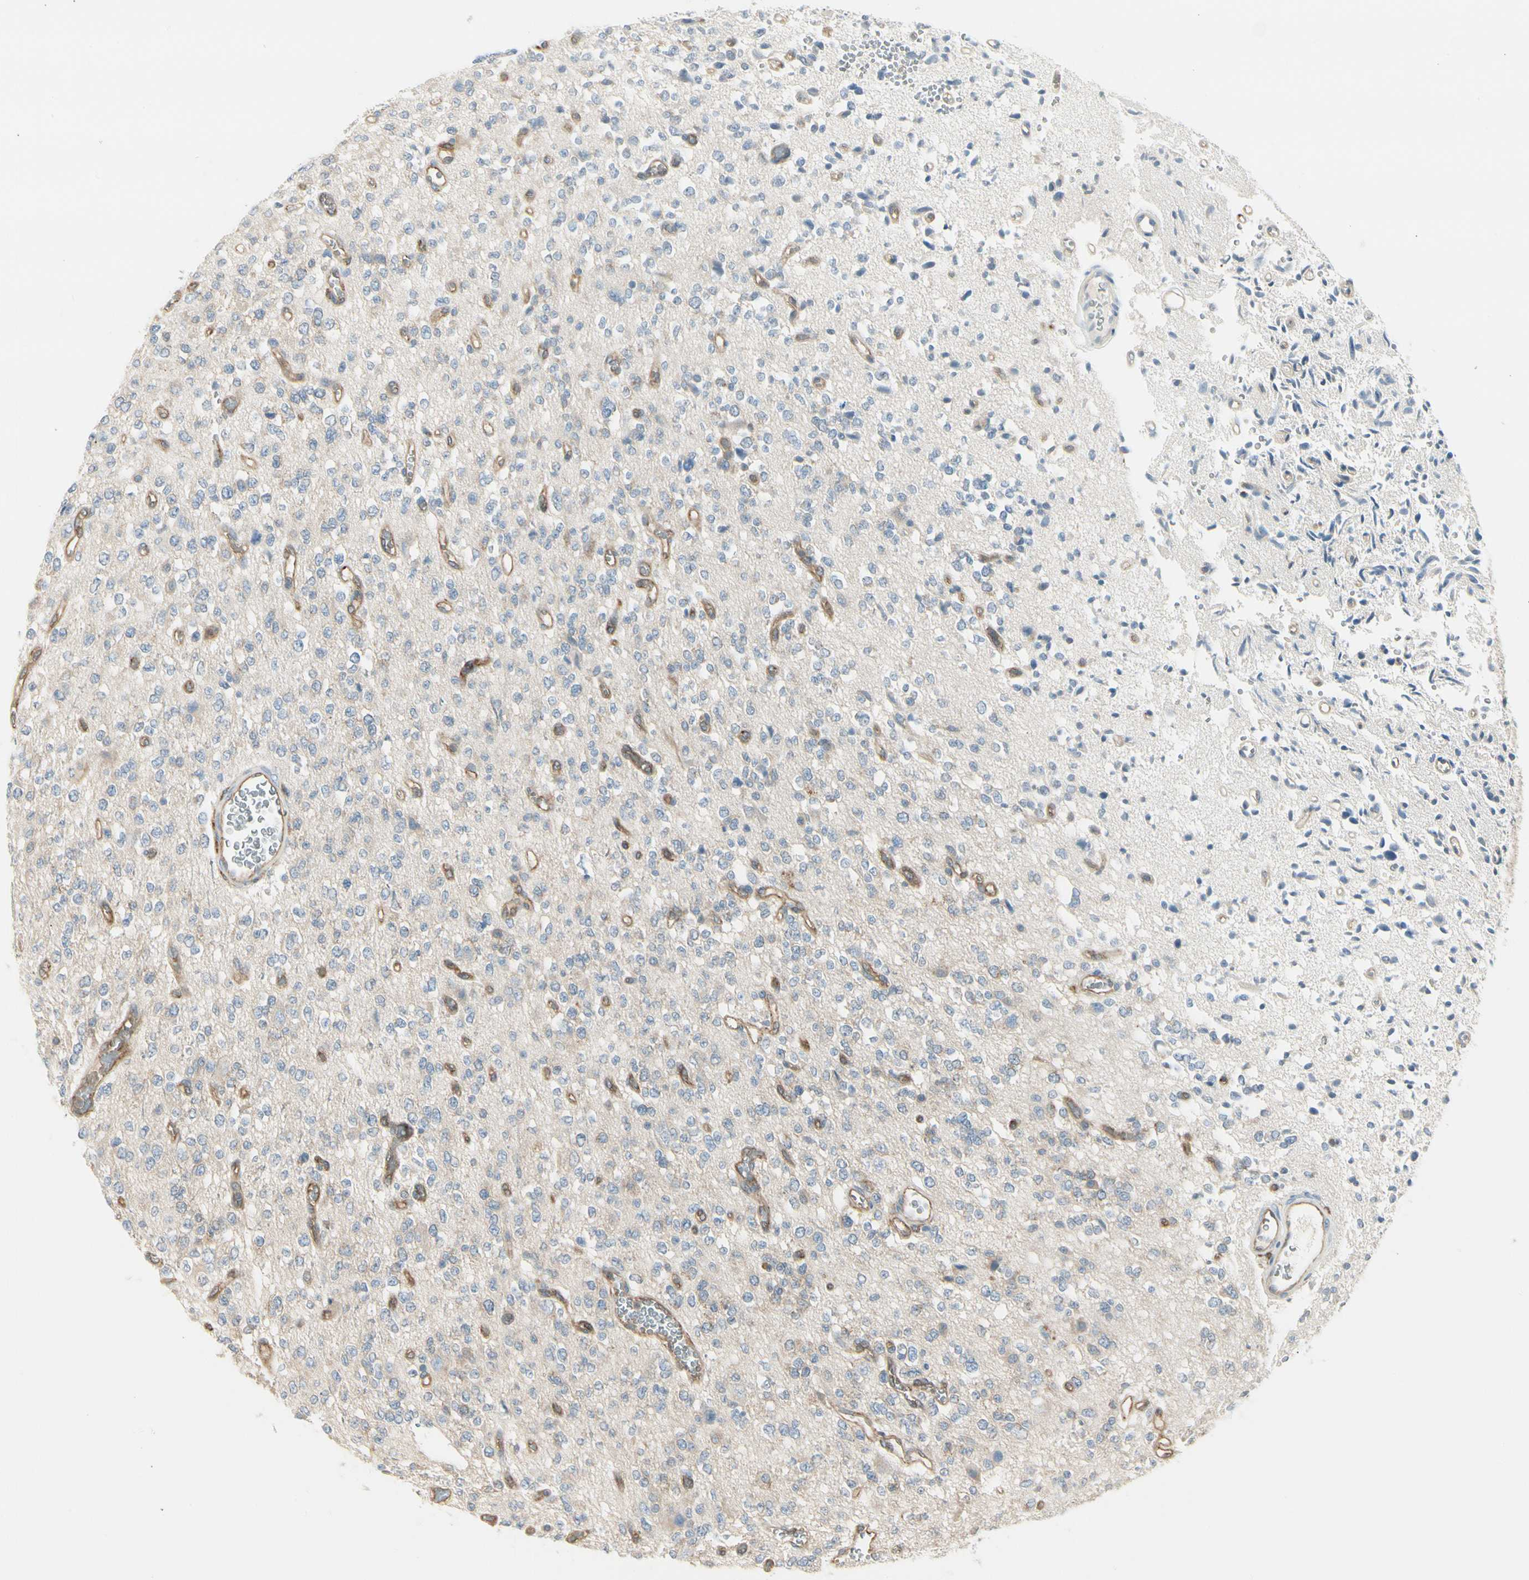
{"staining": {"intensity": "negative", "quantity": "none", "location": "none"}, "tissue": "glioma", "cell_type": "Tumor cells", "image_type": "cancer", "snomed": [{"axis": "morphology", "description": "Glioma, malignant, Low grade"}, {"axis": "topography", "description": "Brain"}], "caption": "Immunohistochemistry (IHC) micrograph of human glioma stained for a protein (brown), which displays no staining in tumor cells.", "gene": "AGFG1", "patient": {"sex": "male", "age": 38}}